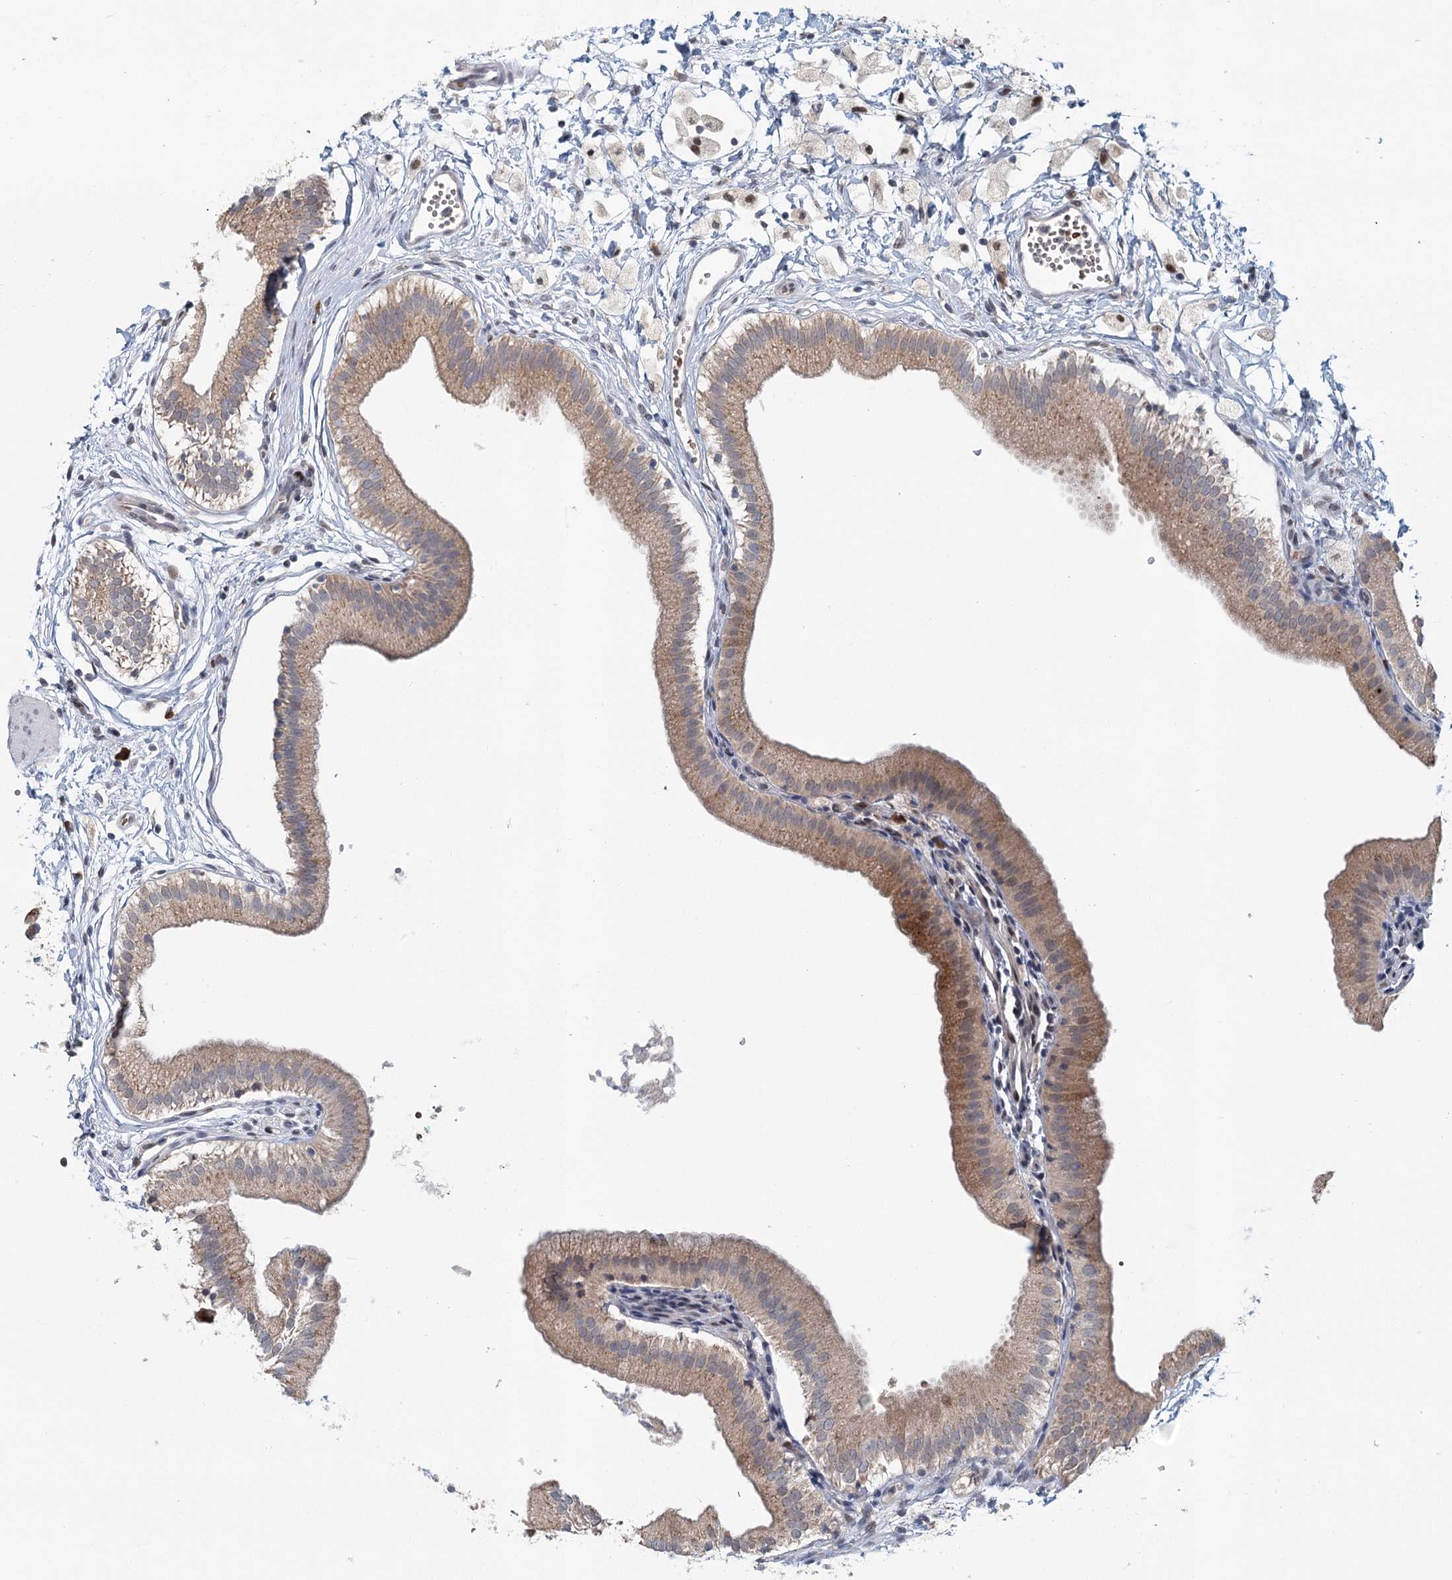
{"staining": {"intensity": "moderate", "quantity": ">75%", "location": "cytoplasmic/membranous"}, "tissue": "gallbladder", "cell_type": "Glandular cells", "image_type": "normal", "snomed": [{"axis": "morphology", "description": "Normal tissue, NOS"}, {"axis": "topography", "description": "Gallbladder"}], "caption": "Immunohistochemical staining of normal human gallbladder exhibits medium levels of moderate cytoplasmic/membranous expression in approximately >75% of glandular cells.", "gene": "ADK", "patient": {"sex": "male", "age": 55}}